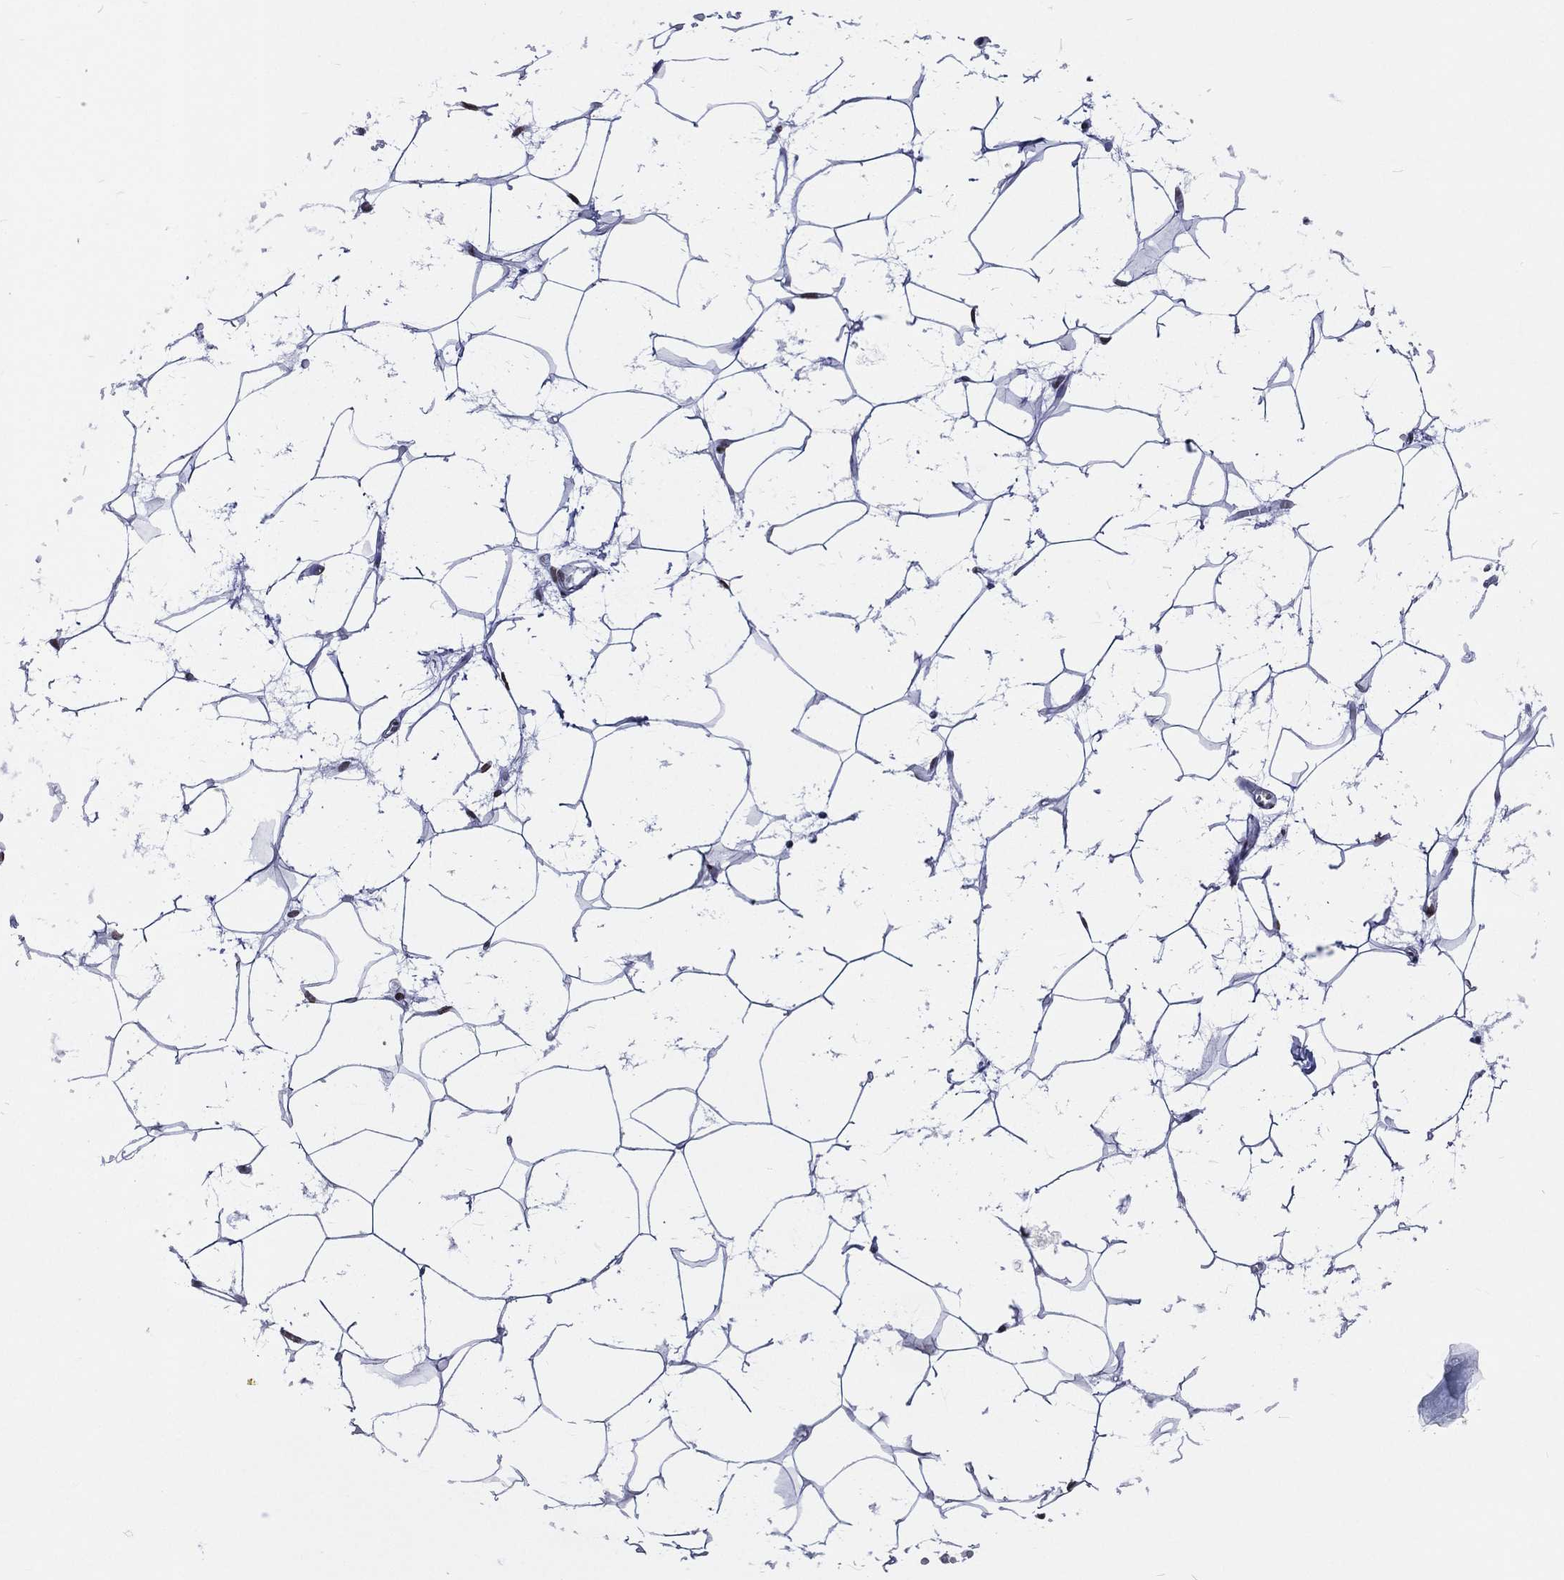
{"staining": {"intensity": "negative", "quantity": "none", "location": "none"}, "tissue": "adipose tissue", "cell_type": "Adipocytes", "image_type": "normal", "snomed": [{"axis": "morphology", "description": "Normal tissue, NOS"}, {"axis": "topography", "description": "Breast"}], "caption": "Immunohistochemical staining of unremarkable human adipose tissue shows no significant expression in adipocytes. The staining is performed using DAB (3,3'-diaminobenzidine) brown chromogen with nuclei counter-stained in using hematoxylin.", "gene": "RETREG2", "patient": {"sex": "female", "age": 49}}